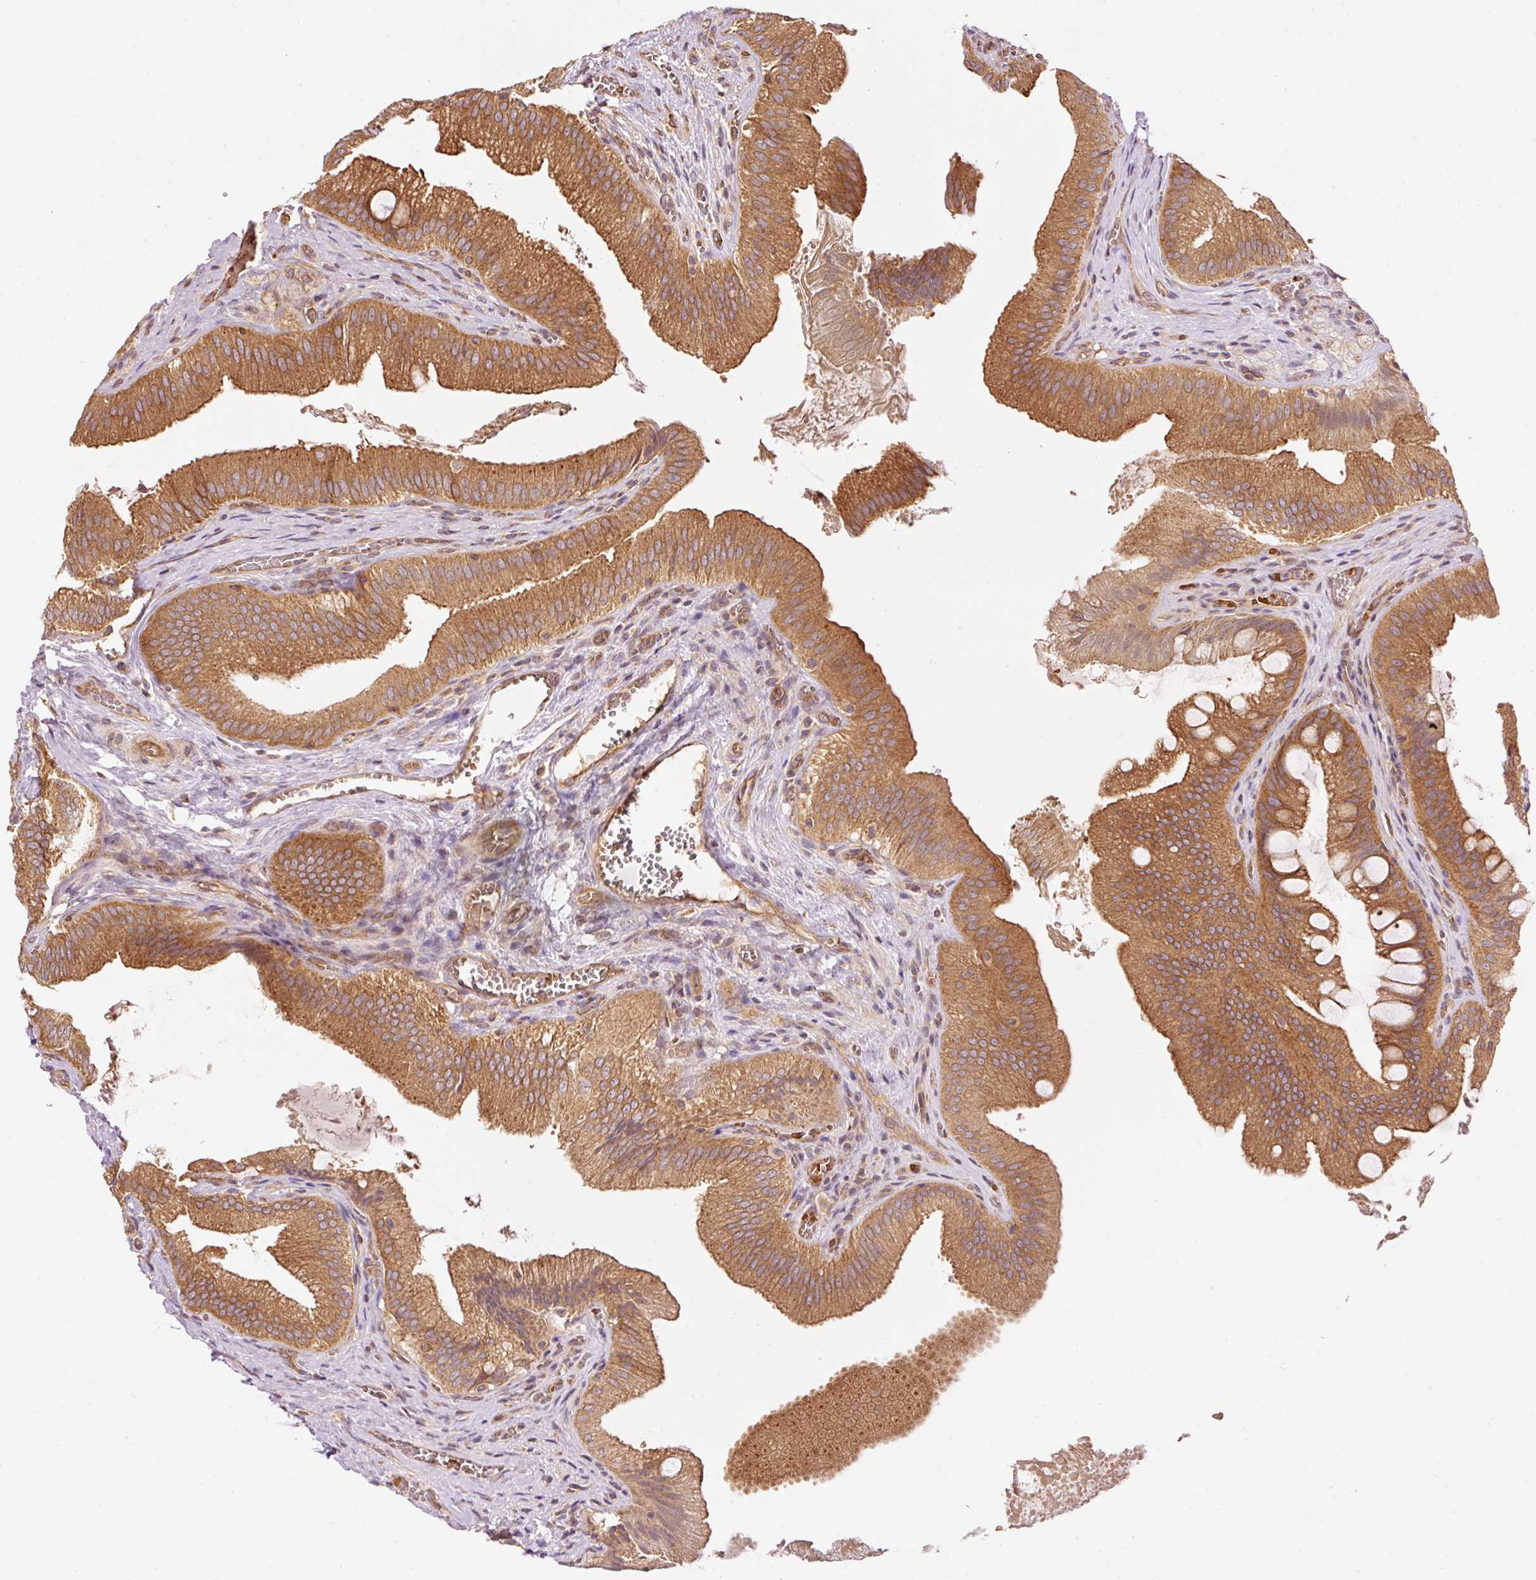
{"staining": {"intensity": "strong", "quantity": ">75%", "location": "cytoplasmic/membranous"}, "tissue": "gallbladder", "cell_type": "Glandular cells", "image_type": "normal", "snomed": [{"axis": "morphology", "description": "Normal tissue, NOS"}, {"axis": "topography", "description": "Gallbladder"}], "caption": "This histopathology image reveals immunohistochemistry staining of benign human gallbladder, with high strong cytoplasmic/membranous positivity in about >75% of glandular cells.", "gene": "ADCY4", "patient": {"sex": "male", "age": 17}}